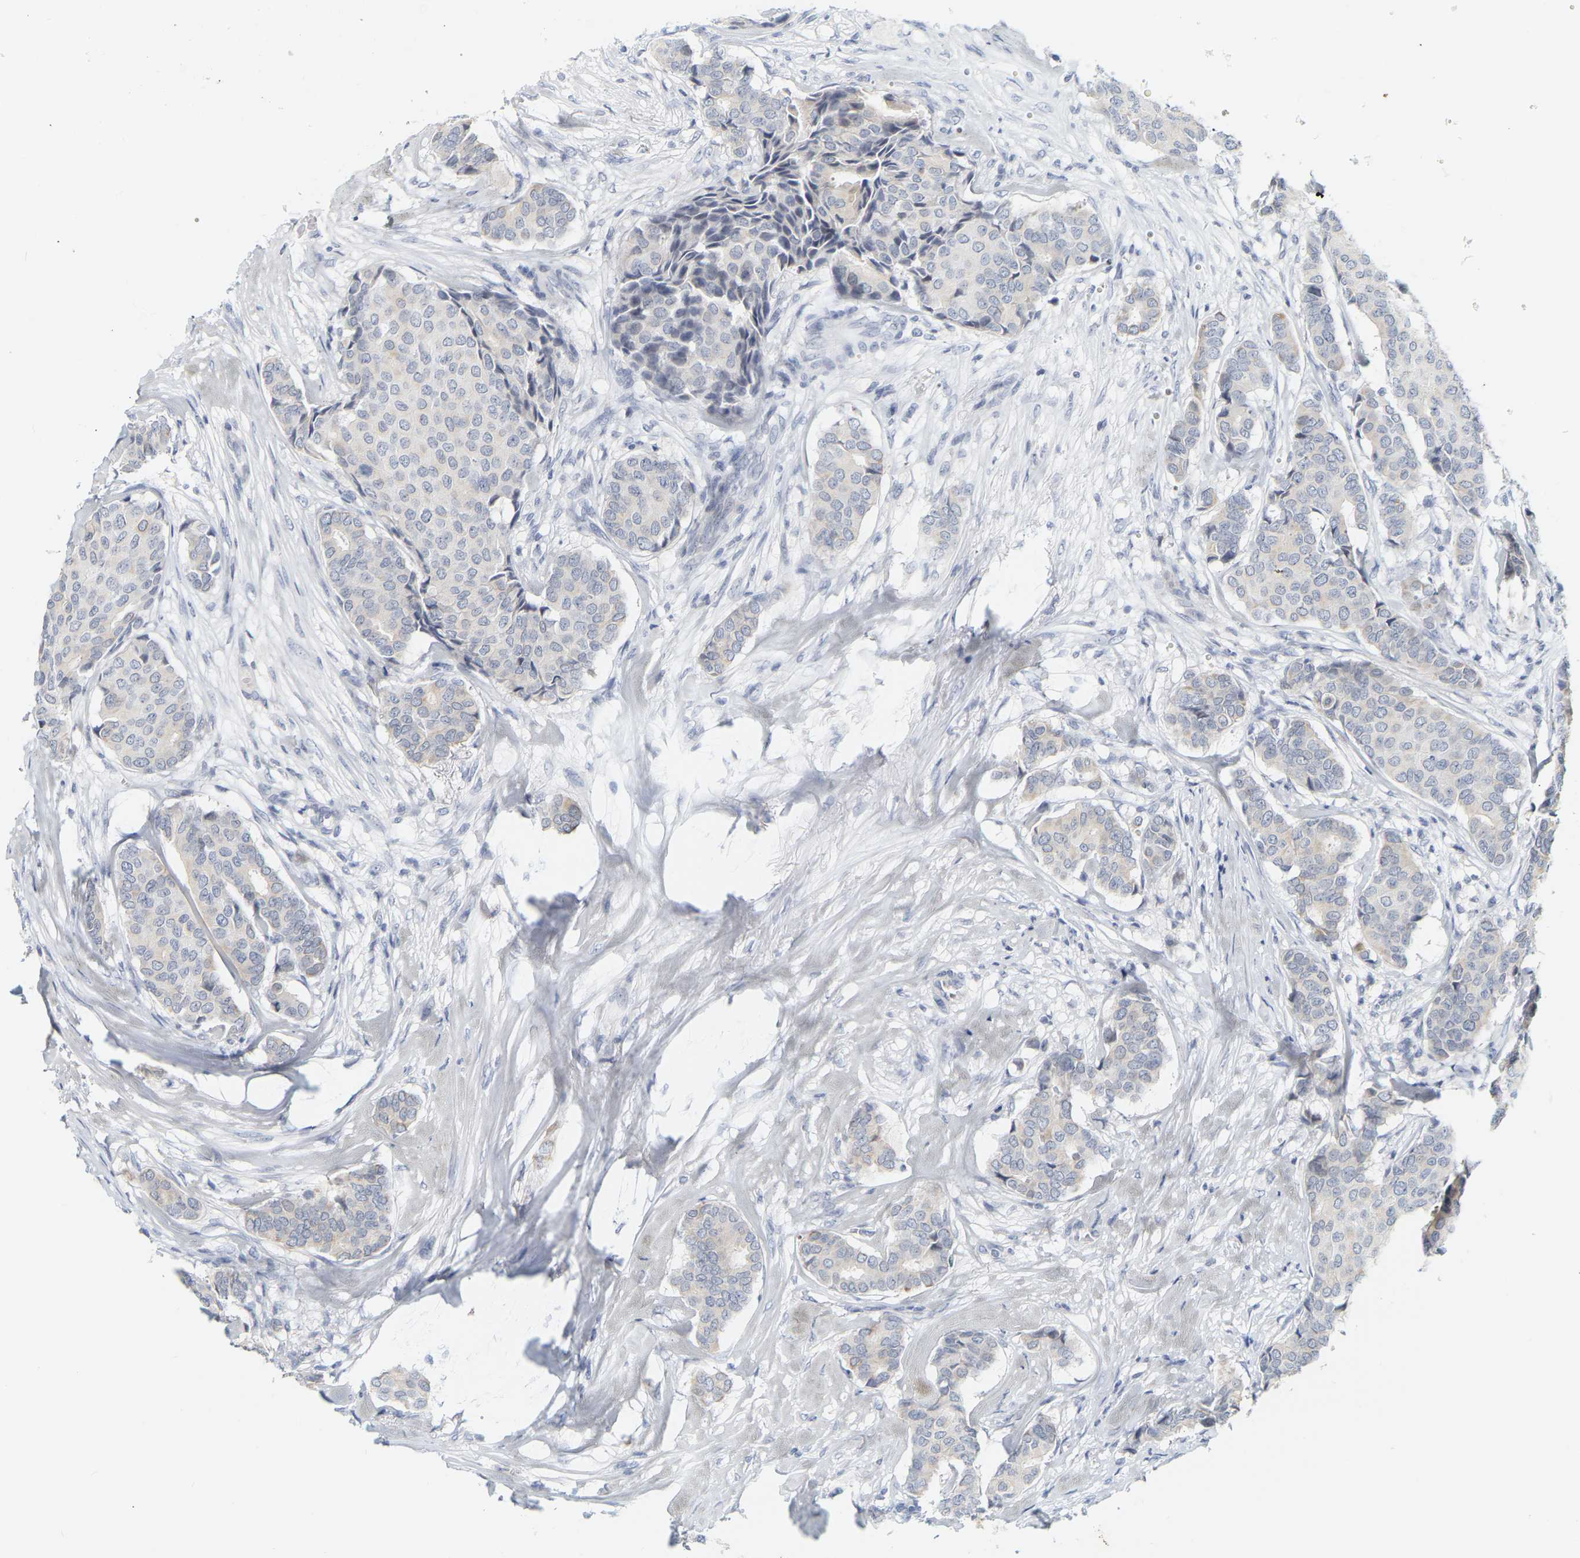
{"staining": {"intensity": "negative", "quantity": "none", "location": "none"}, "tissue": "breast cancer", "cell_type": "Tumor cells", "image_type": "cancer", "snomed": [{"axis": "morphology", "description": "Duct carcinoma"}, {"axis": "topography", "description": "Breast"}], "caption": "Tumor cells show no significant positivity in breast cancer.", "gene": "KRT76", "patient": {"sex": "female", "age": 75}}